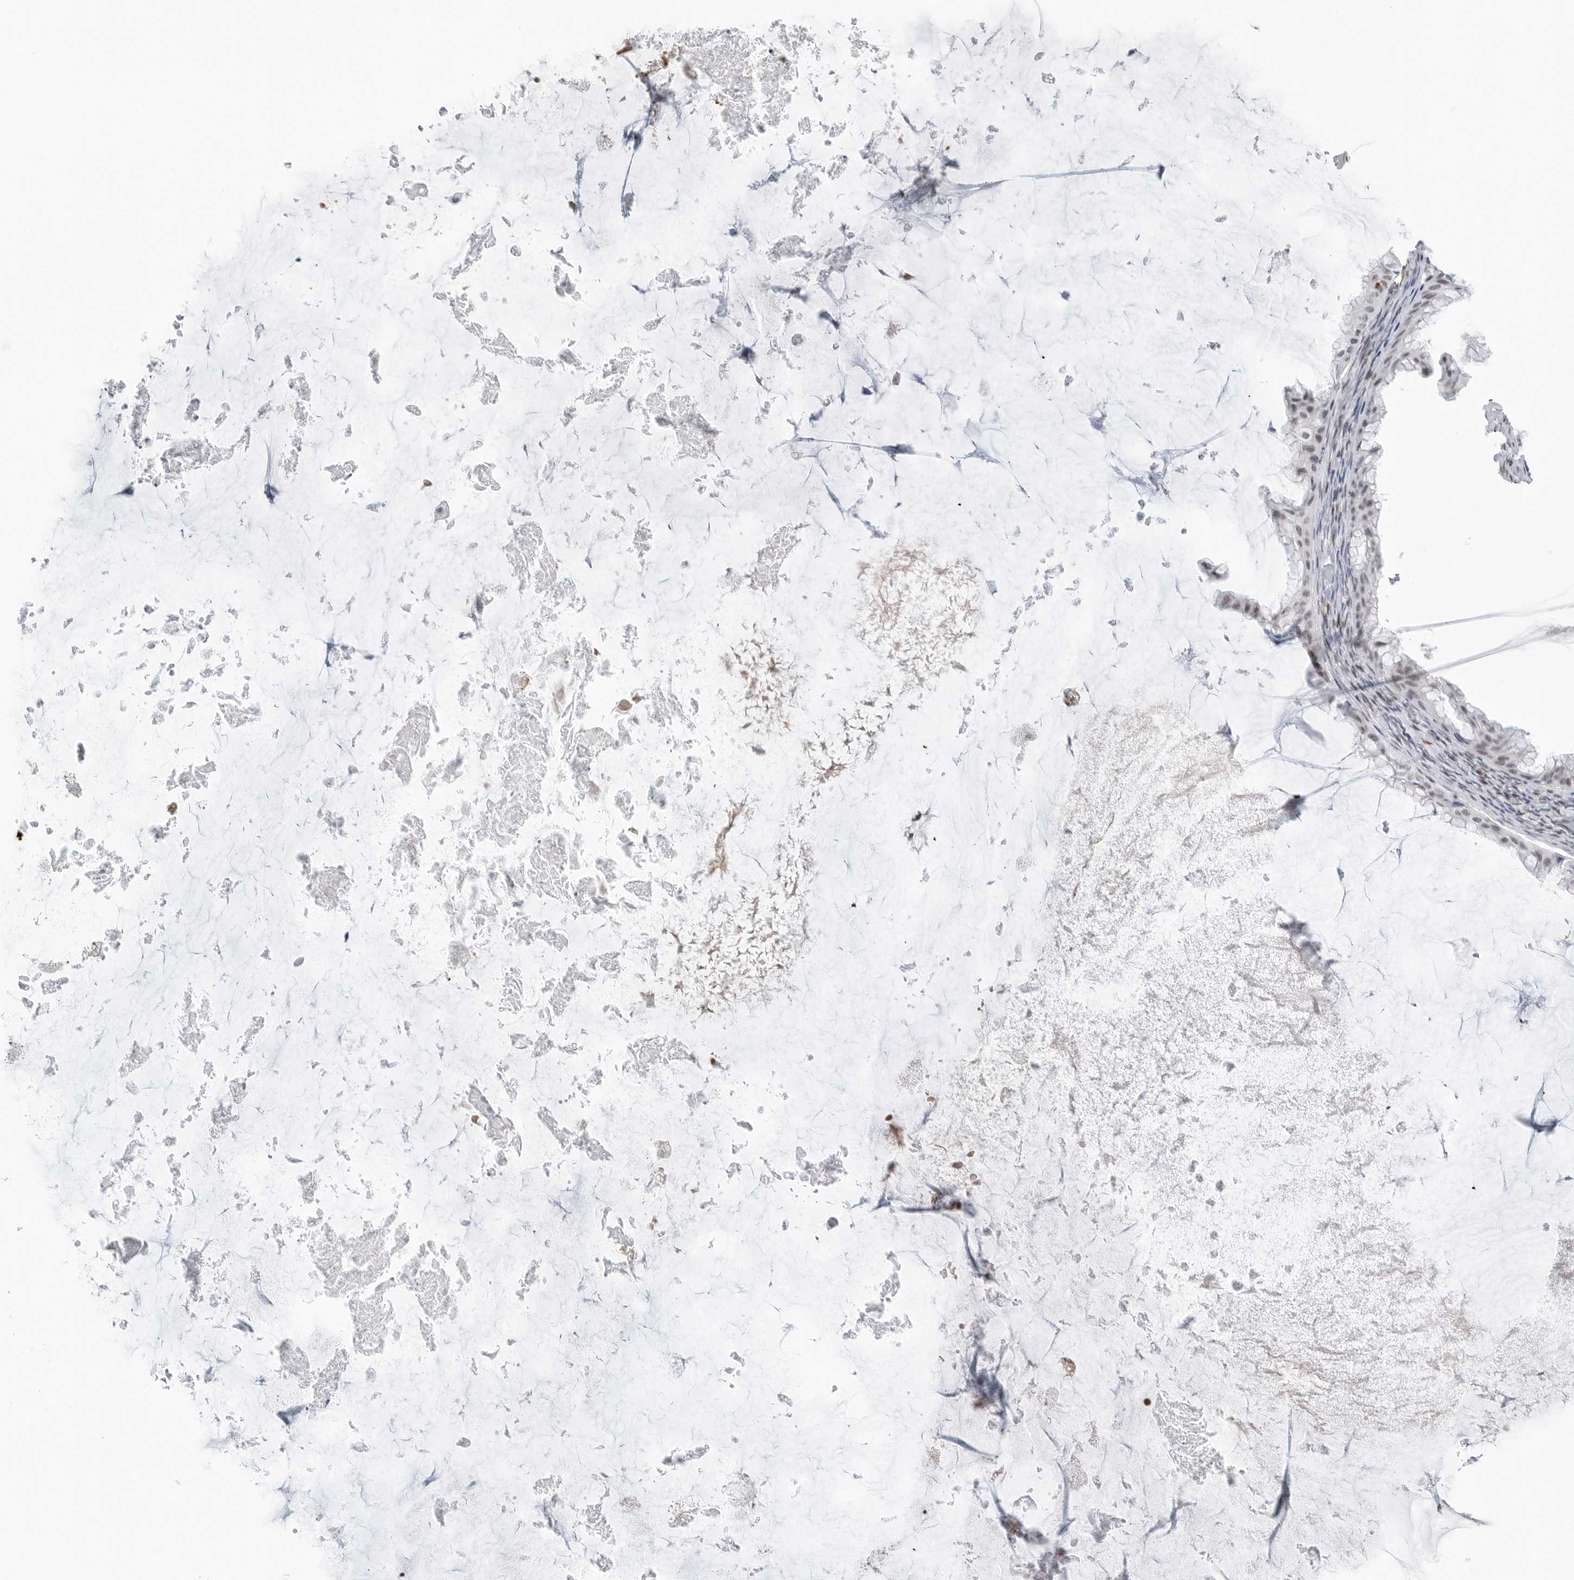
{"staining": {"intensity": "weak", "quantity": "25%-75%", "location": "nuclear"}, "tissue": "ovarian cancer", "cell_type": "Tumor cells", "image_type": "cancer", "snomed": [{"axis": "morphology", "description": "Cystadenocarcinoma, mucinous, NOS"}, {"axis": "topography", "description": "Ovary"}], "caption": "Human ovarian cancer stained with a brown dye reveals weak nuclear positive expression in approximately 25%-75% of tumor cells.", "gene": "WRAP53", "patient": {"sex": "female", "age": 61}}